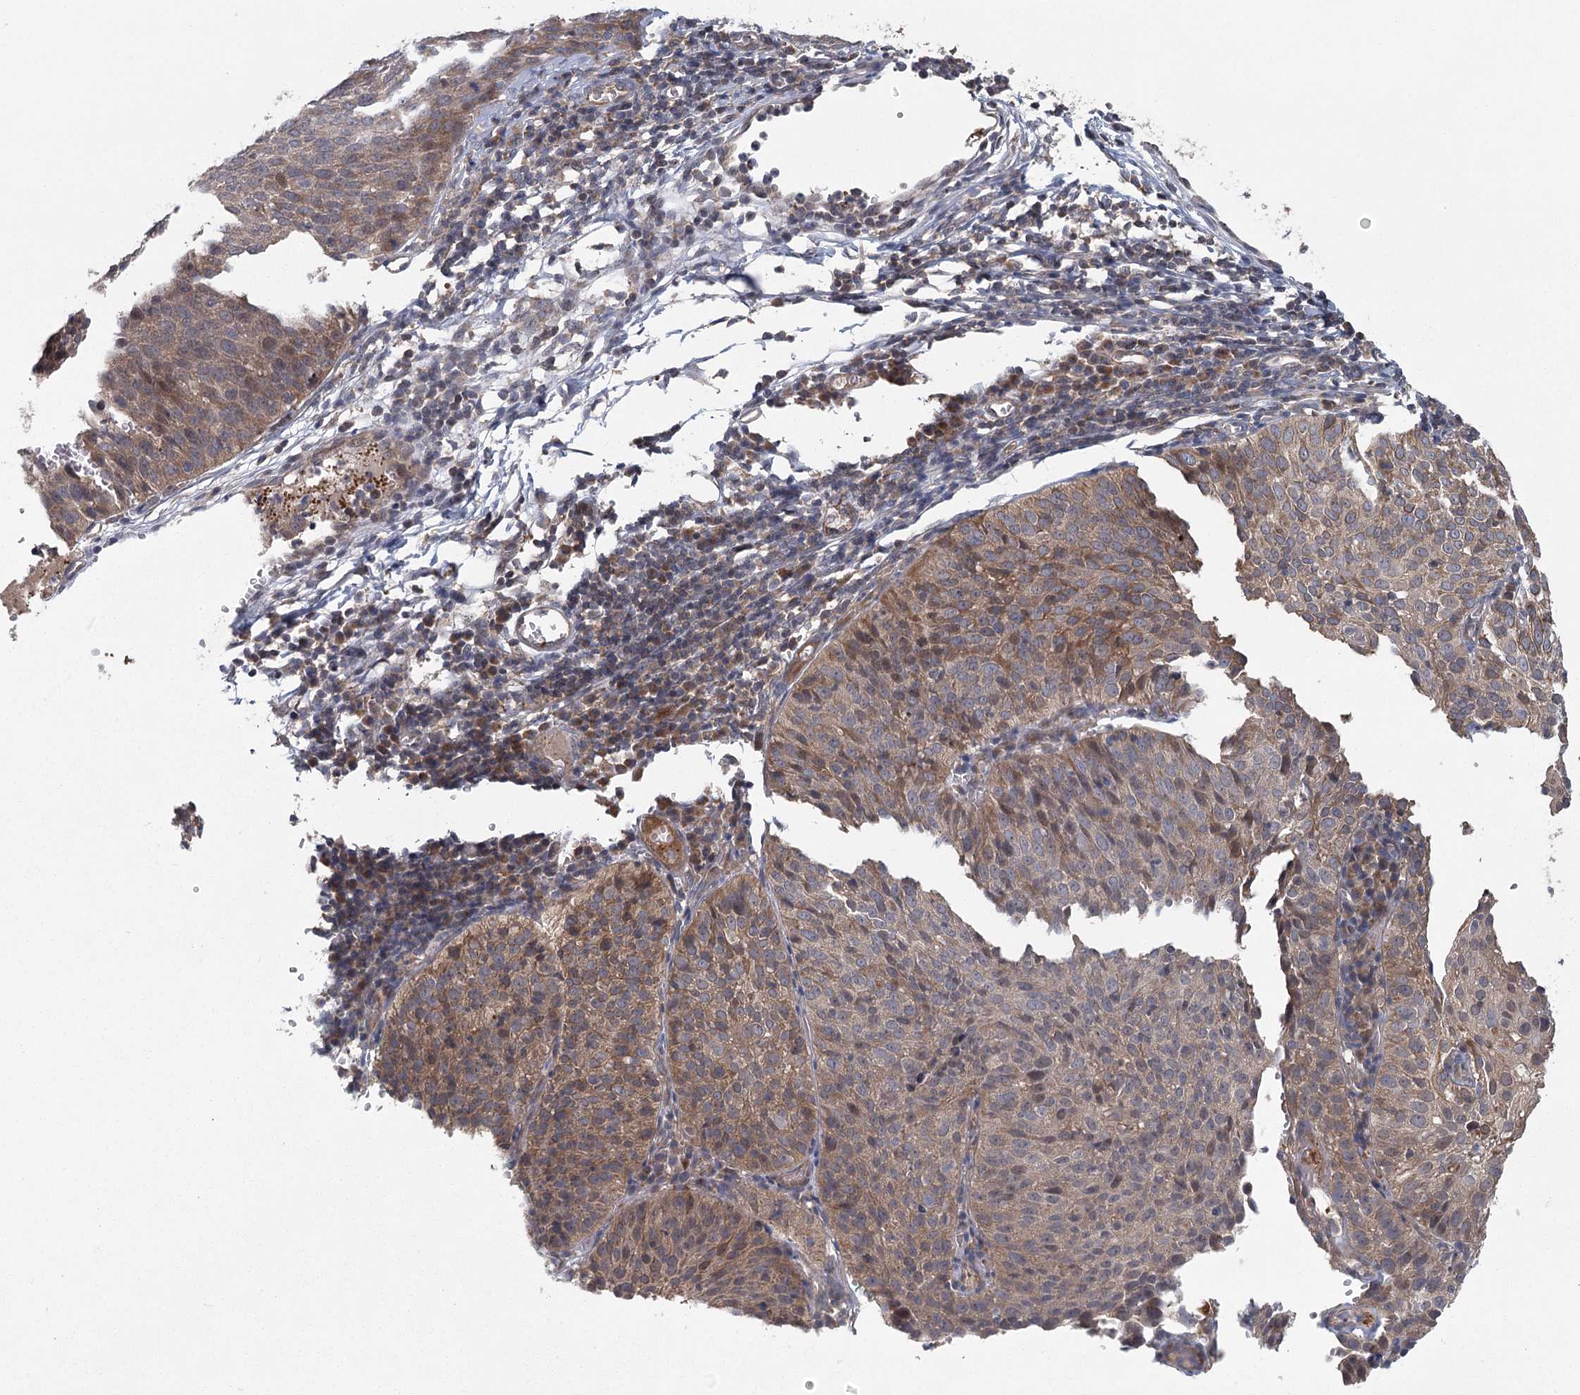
{"staining": {"intensity": "weak", "quantity": "25%-75%", "location": "cytoplasmic/membranous"}, "tissue": "cervical cancer", "cell_type": "Tumor cells", "image_type": "cancer", "snomed": [{"axis": "morphology", "description": "Squamous cell carcinoma, NOS"}, {"axis": "topography", "description": "Cervix"}], "caption": "Weak cytoplasmic/membranous expression is seen in about 25%-75% of tumor cells in cervical squamous cell carcinoma.", "gene": "LRRC14B", "patient": {"sex": "female", "age": 38}}